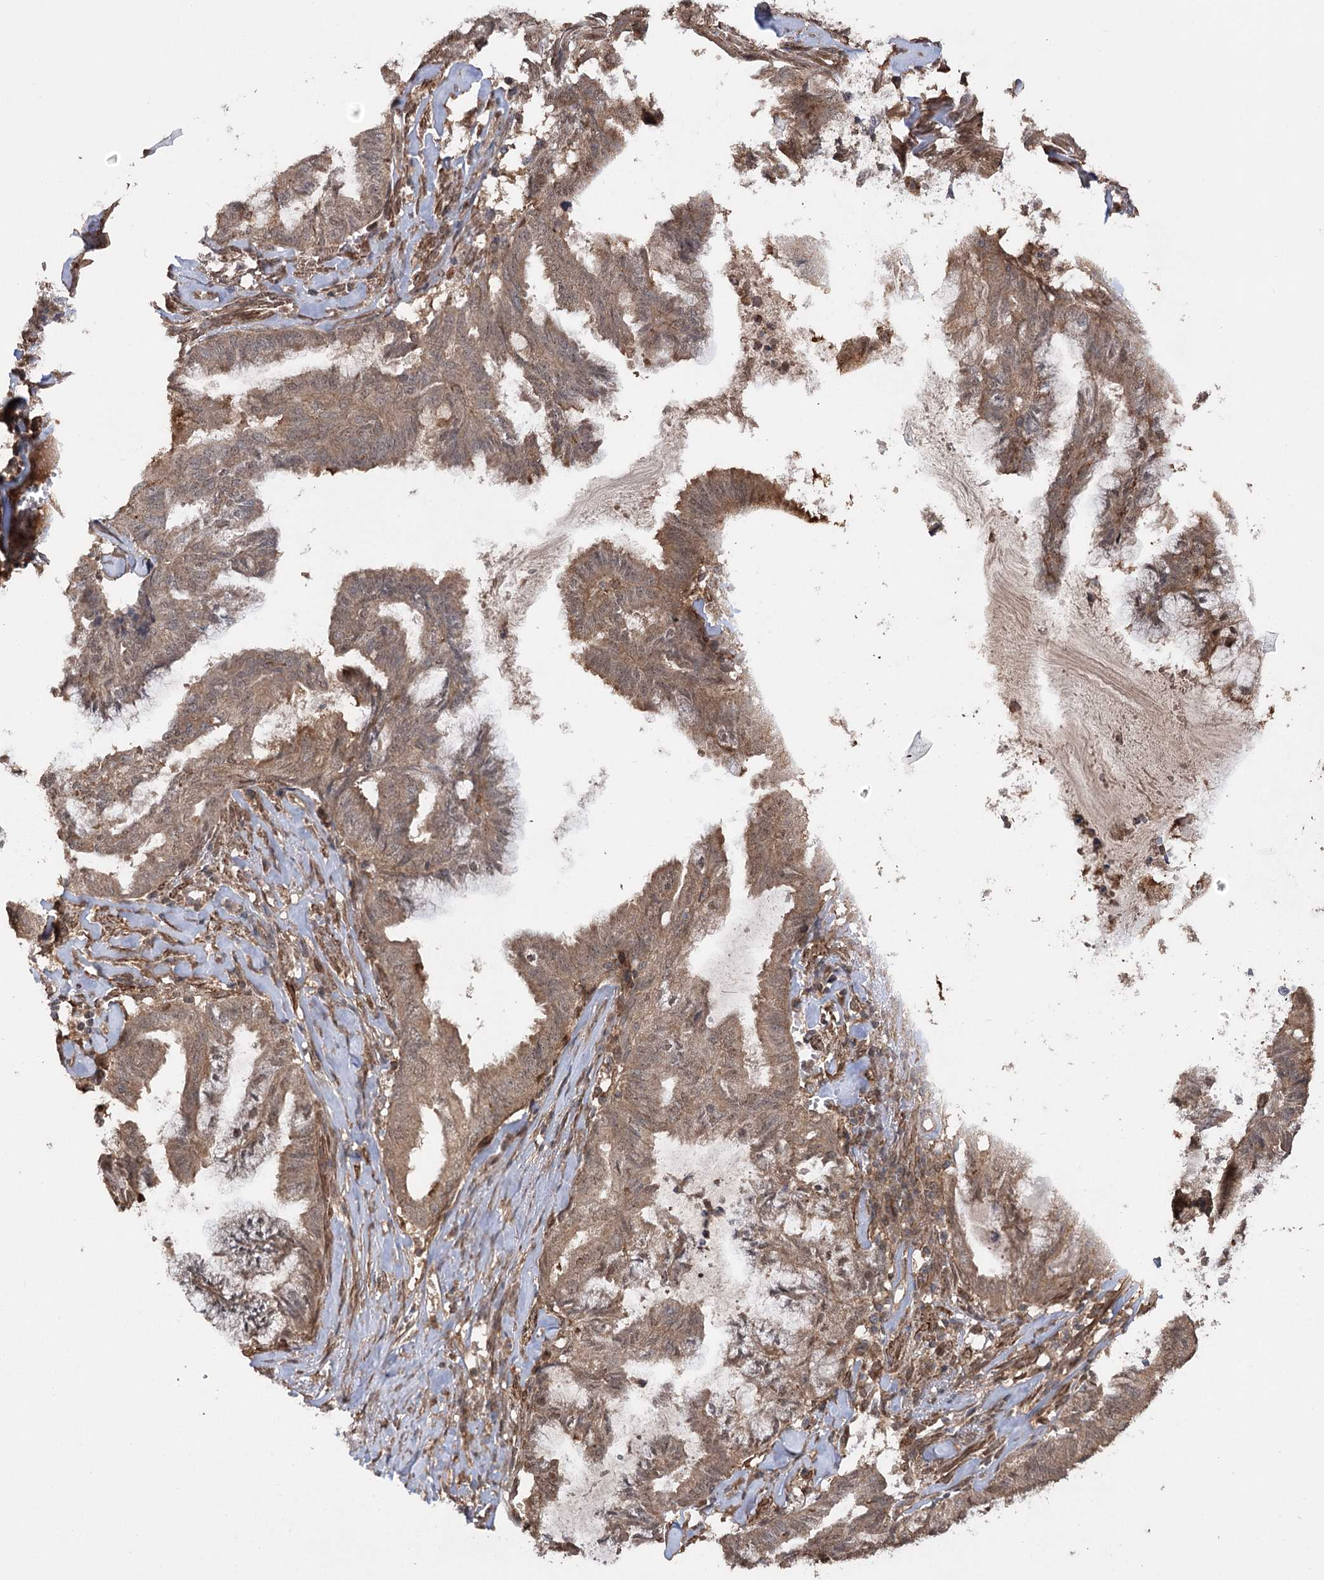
{"staining": {"intensity": "moderate", "quantity": ">75%", "location": "cytoplasmic/membranous,nuclear"}, "tissue": "endometrial cancer", "cell_type": "Tumor cells", "image_type": "cancer", "snomed": [{"axis": "morphology", "description": "Adenocarcinoma, NOS"}, {"axis": "topography", "description": "Endometrium"}], "caption": "The immunohistochemical stain labels moderate cytoplasmic/membranous and nuclear expression in tumor cells of endometrial cancer tissue.", "gene": "TENM2", "patient": {"sex": "female", "age": 86}}